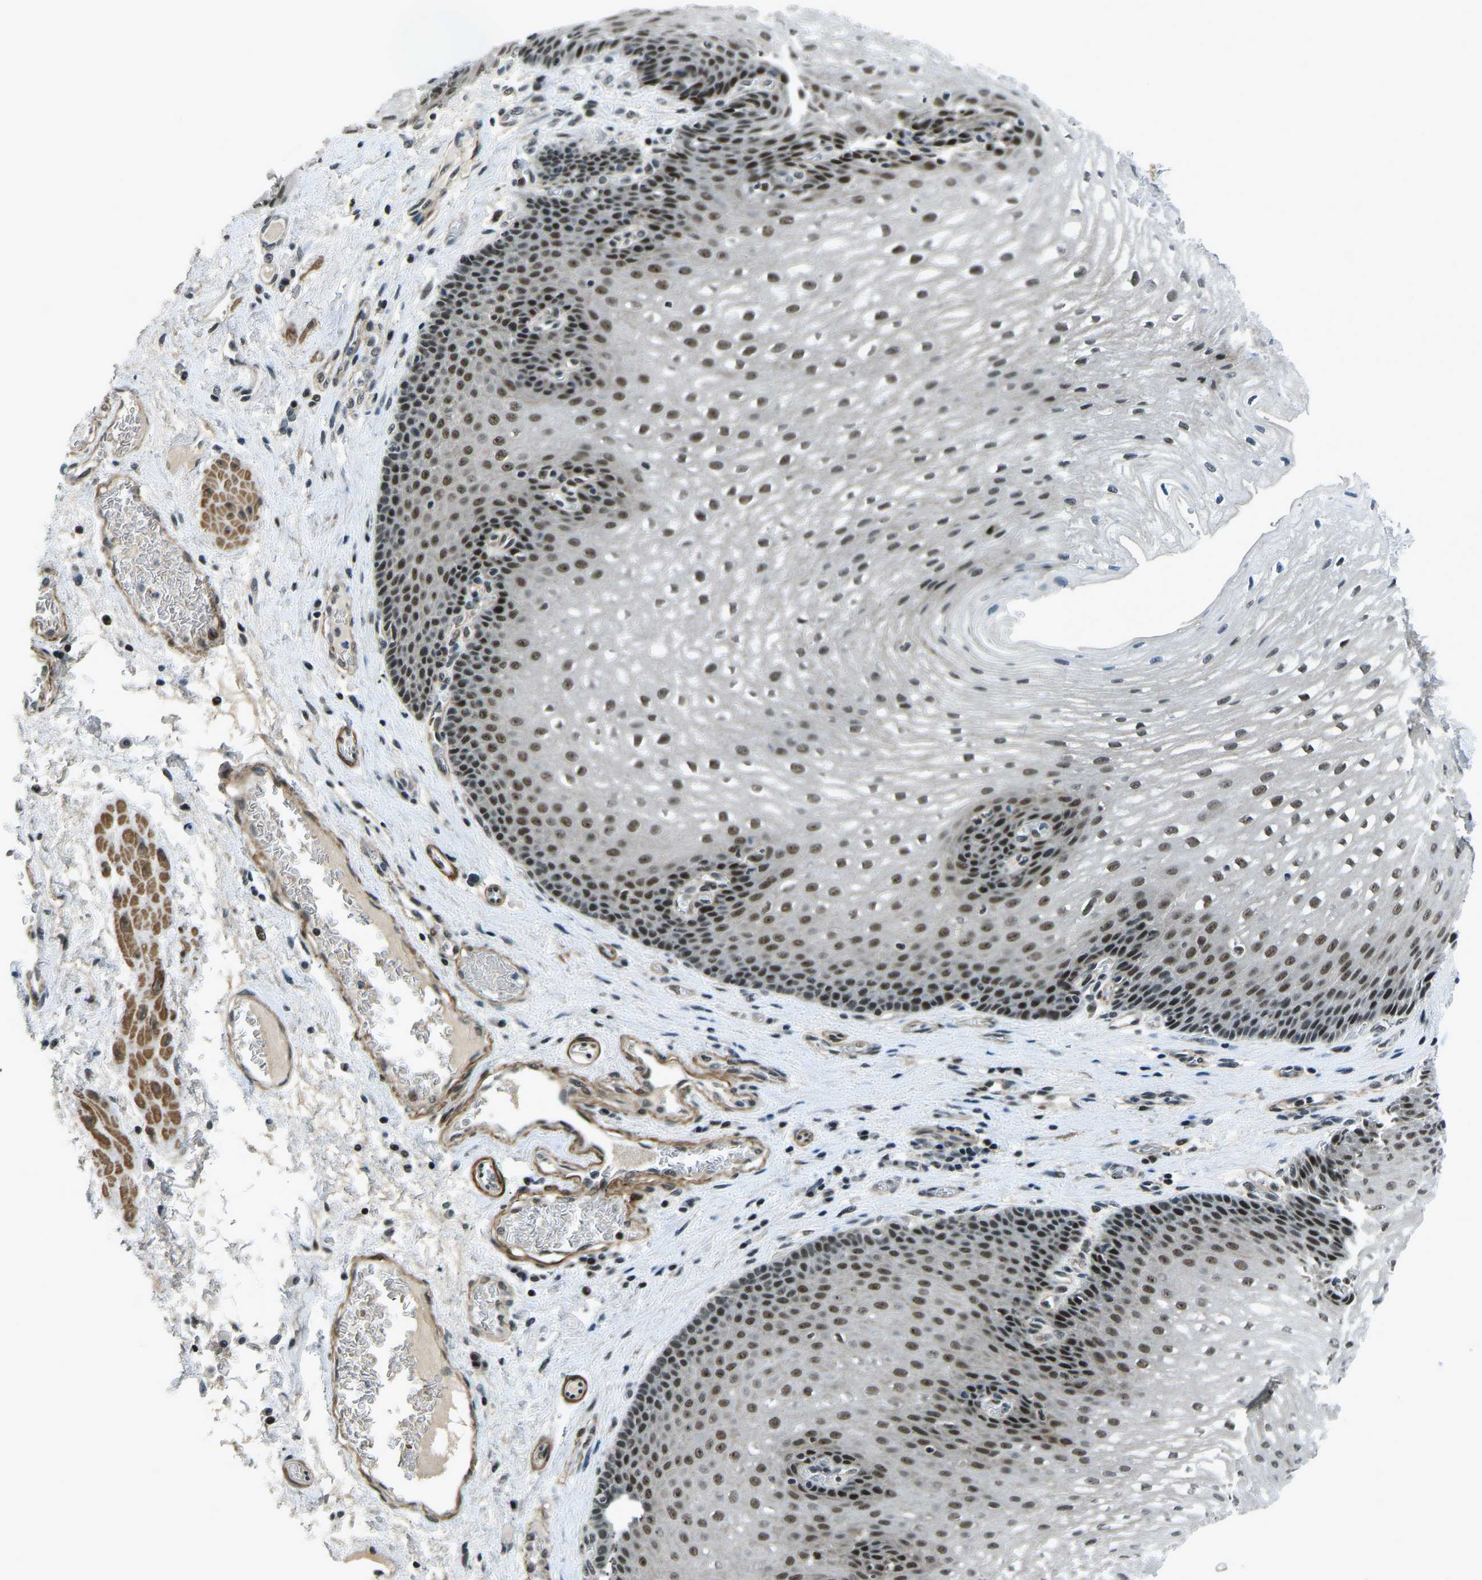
{"staining": {"intensity": "moderate", "quantity": ">75%", "location": "nuclear"}, "tissue": "esophagus", "cell_type": "Squamous epithelial cells", "image_type": "normal", "snomed": [{"axis": "morphology", "description": "Normal tissue, NOS"}, {"axis": "topography", "description": "Esophagus"}], "caption": "Protein expression analysis of benign human esophagus reveals moderate nuclear staining in approximately >75% of squamous epithelial cells.", "gene": "PRCC", "patient": {"sex": "male", "age": 48}}